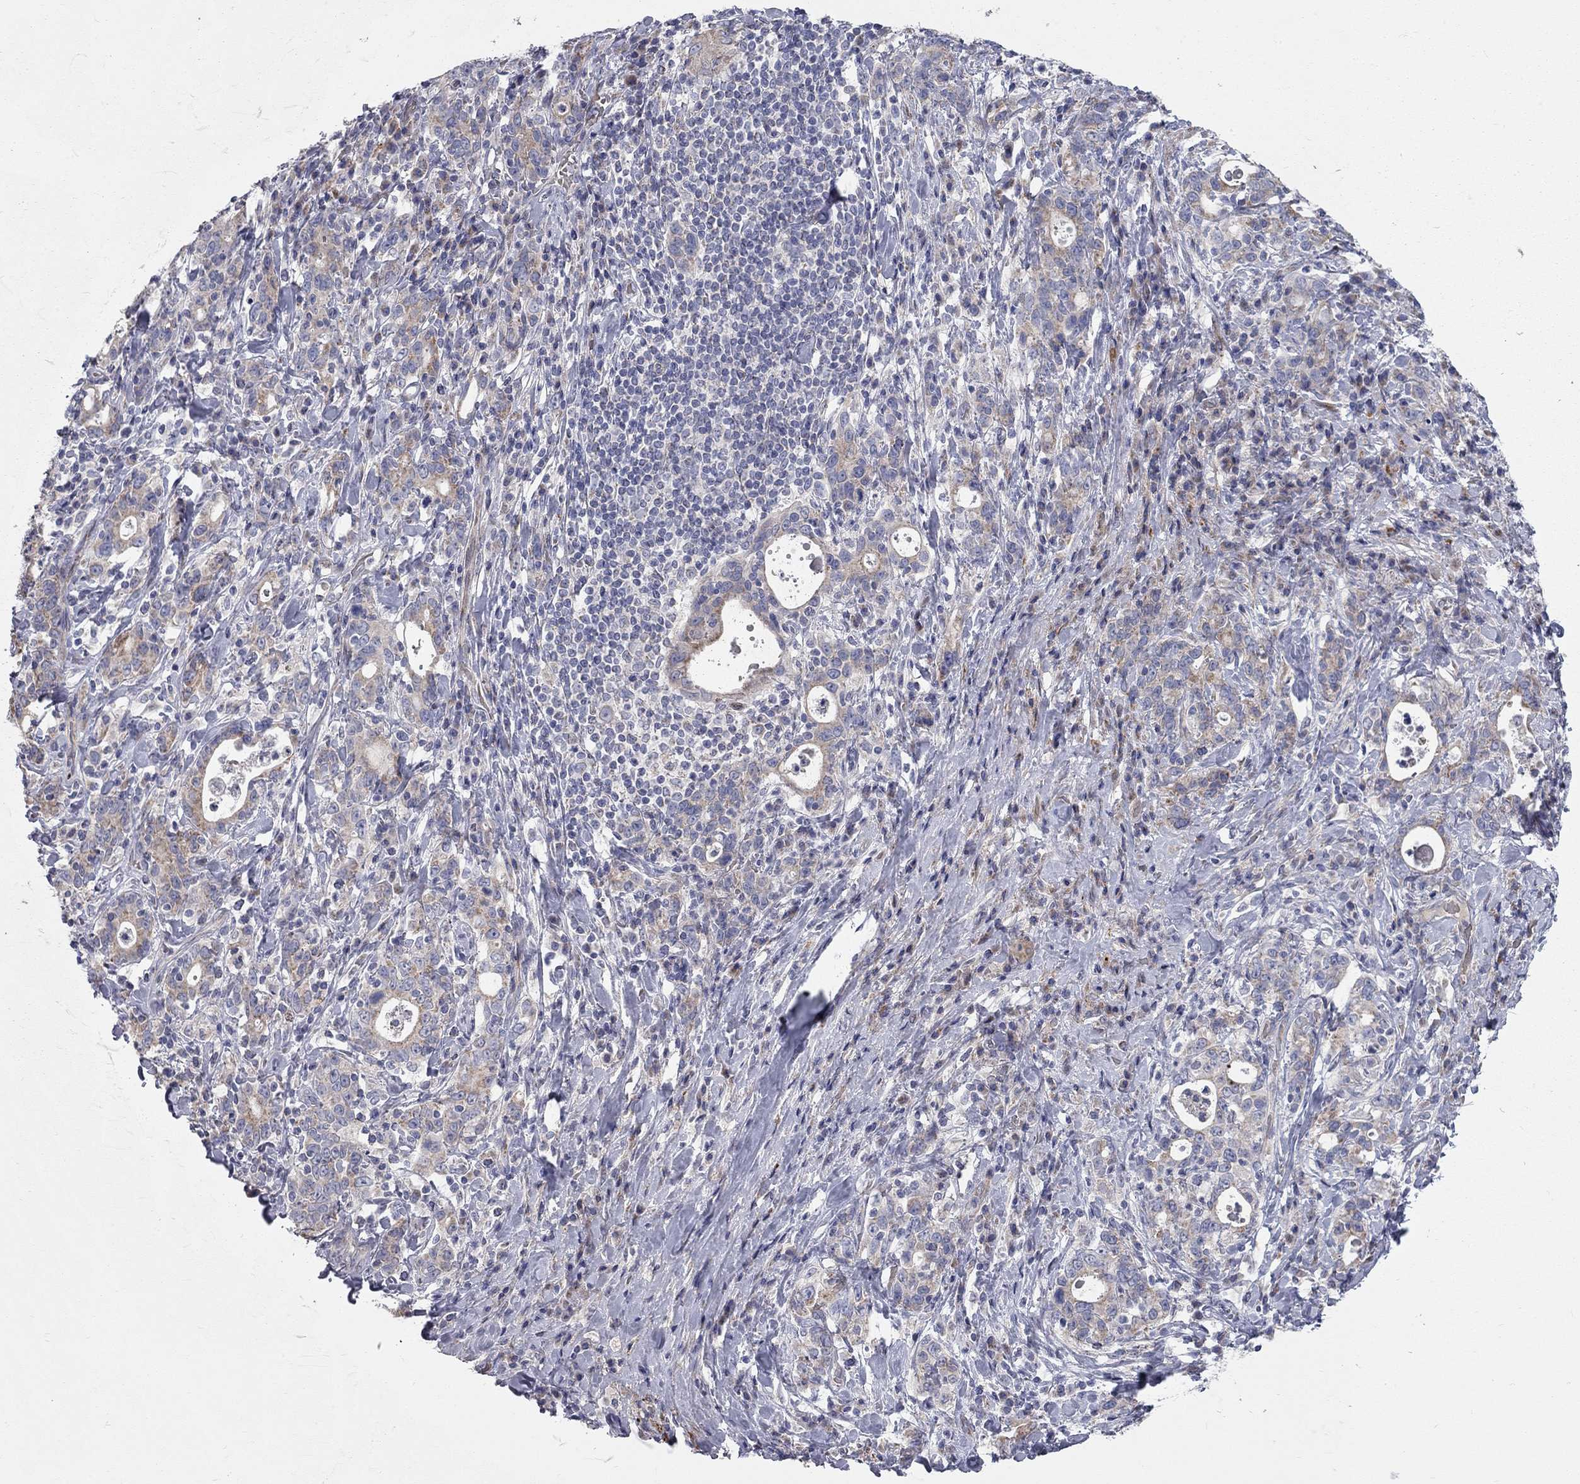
{"staining": {"intensity": "weak", "quantity": "25%-75%", "location": "cytoplasmic/membranous"}, "tissue": "stomach cancer", "cell_type": "Tumor cells", "image_type": "cancer", "snomed": [{"axis": "morphology", "description": "Adenocarcinoma, NOS"}, {"axis": "topography", "description": "Stomach"}], "caption": "The histopathology image exhibits immunohistochemical staining of stomach cancer (adenocarcinoma). There is weak cytoplasmic/membranous expression is identified in approximately 25%-75% of tumor cells.", "gene": "KANSL1L", "patient": {"sex": "male", "age": 79}}